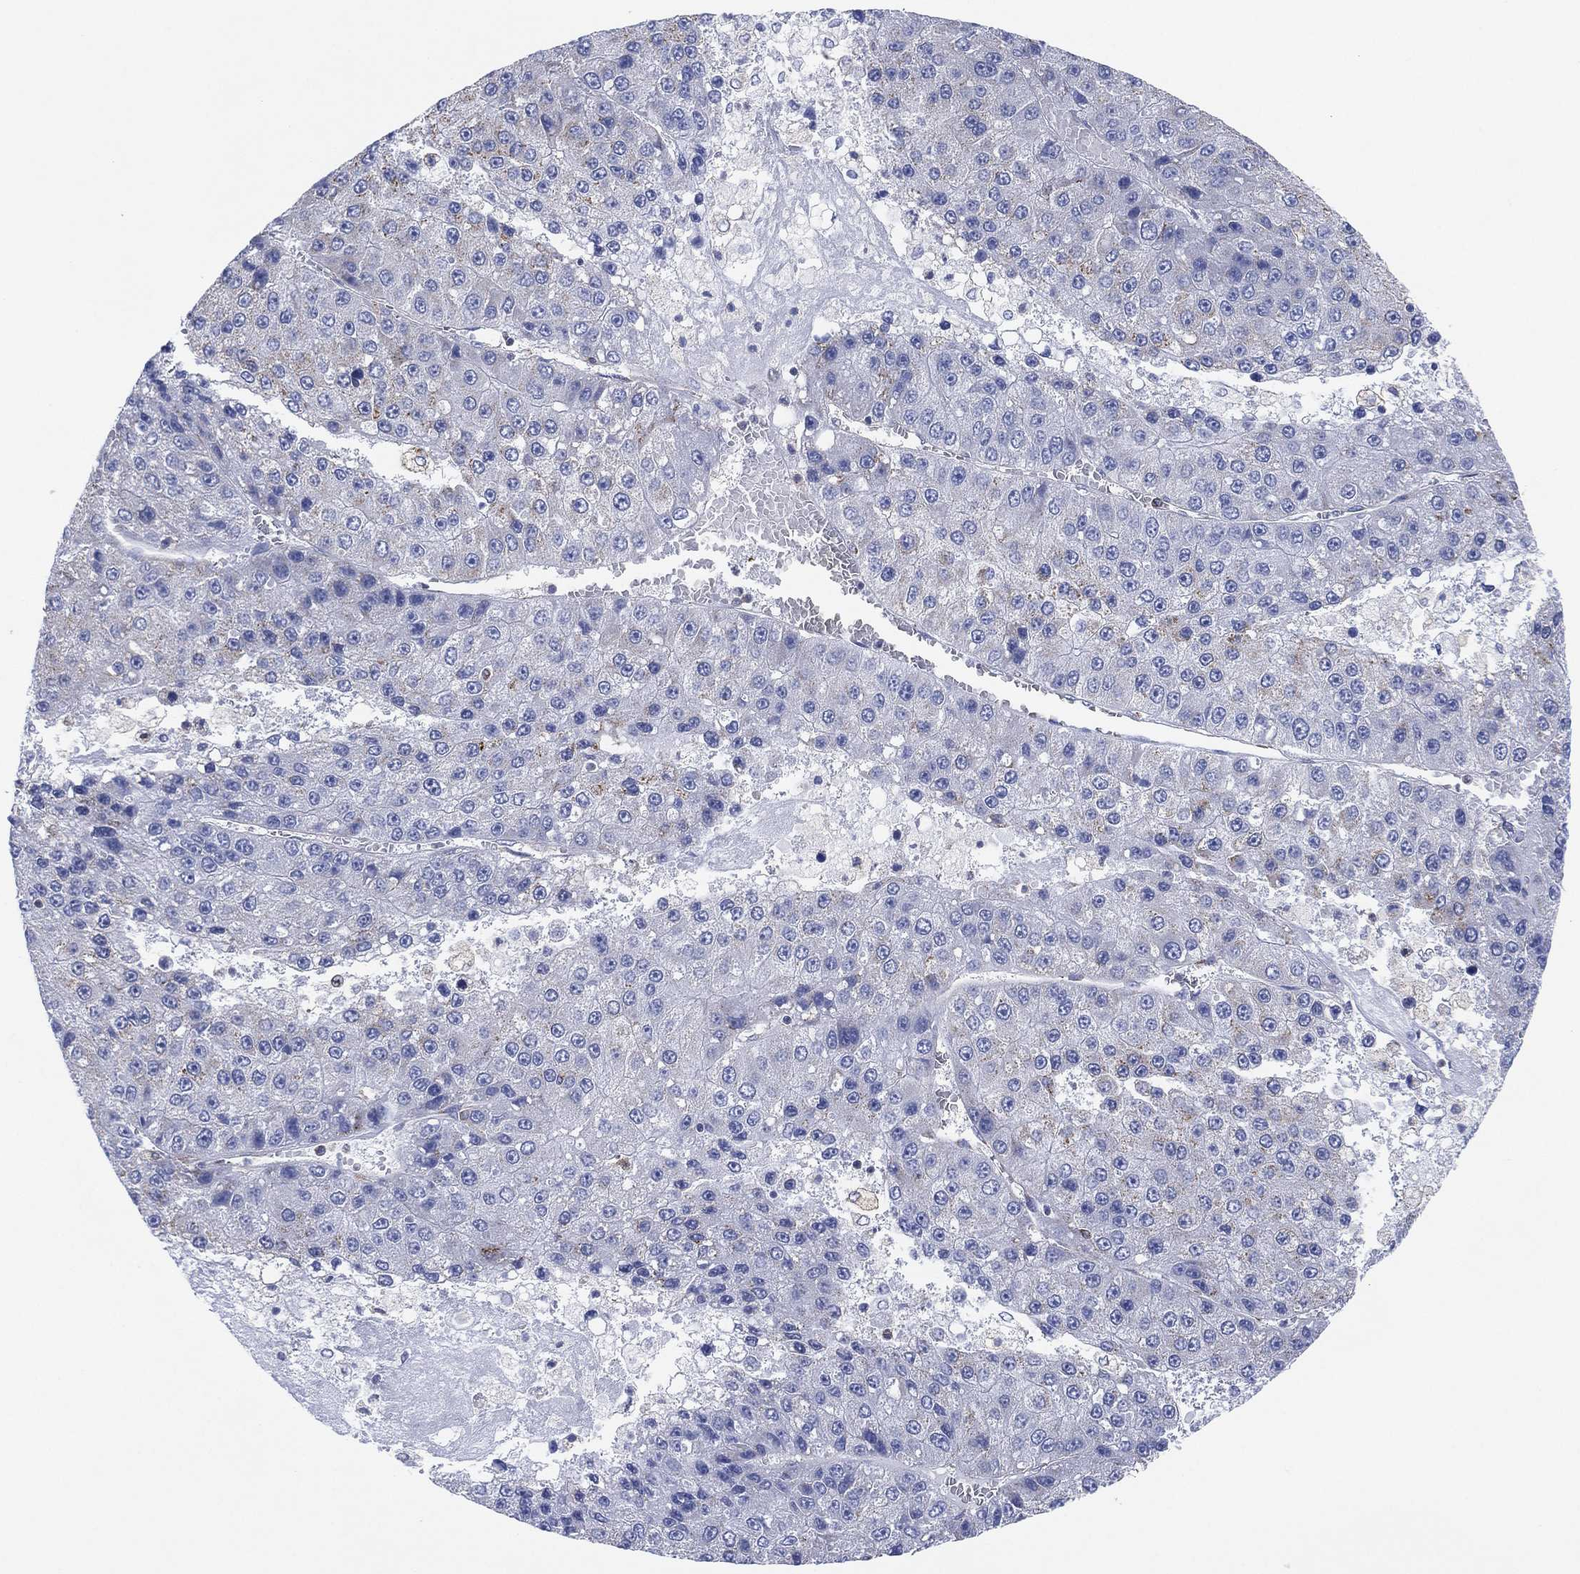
{"staining": {"intensity": "negative", "quantity": "none", "location": "none"}, "tissue": "liver cancer", "cell_type": "Tumor cells", "image_type": "cancer", "snomed": [{"axis": "morphology", "description": "Carcinoma, Hepatocellular, NOS"}, {"axis": "topography", "description": "Liver"}], "caption": "Immunohistochemical staining of human hepatocellular carcinoma (liver) shows no significant positivity in tumor cells.", "gene": "CFTR", "patient": {"sex": "female", "age": 73}}